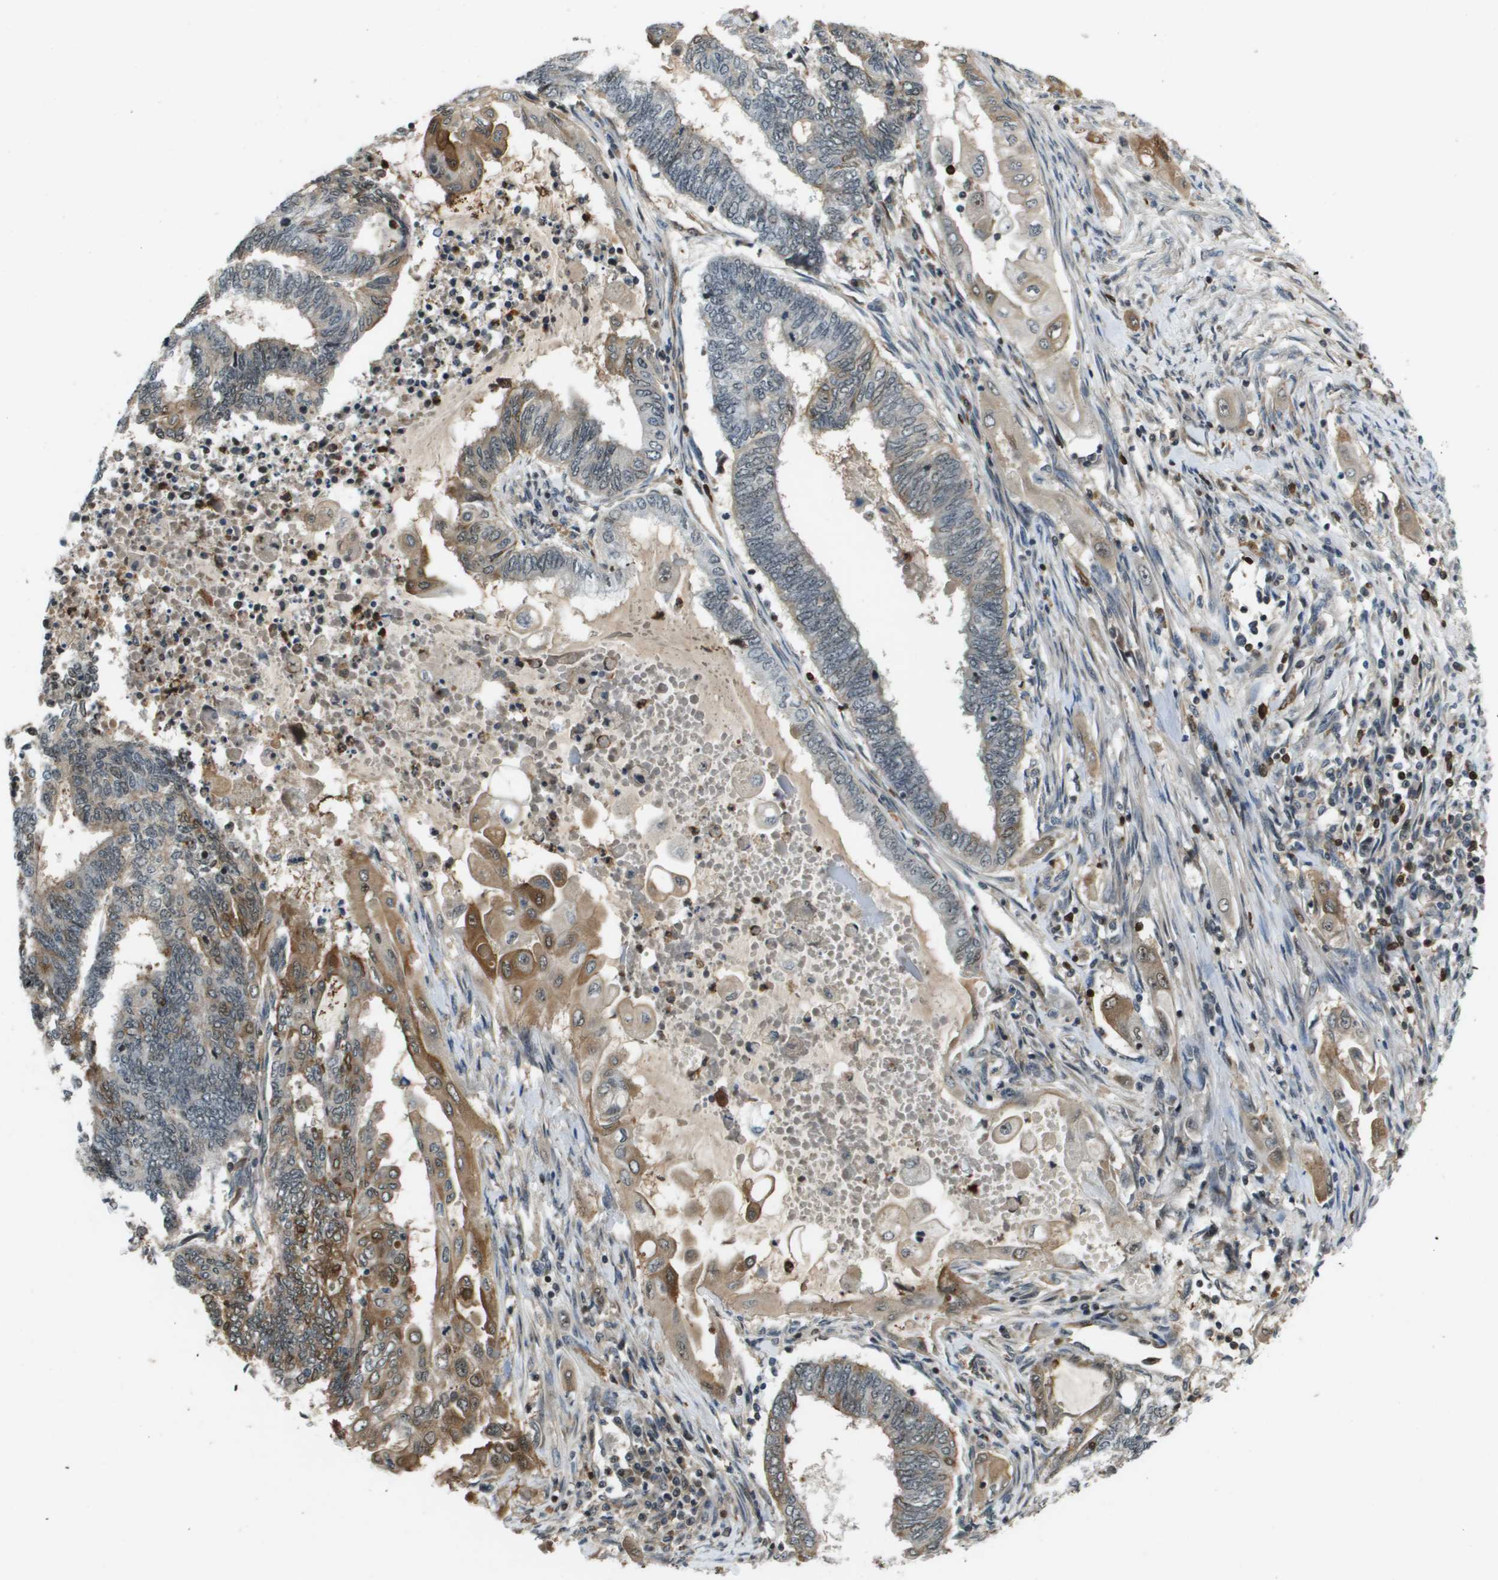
{"staining": {"intensity": "moderate", "quantity": "<25%", "location": "cytoplasmic/membranous"}, "tissue": "endometrial cancer", "cell_type": "Tumor cells", "image_type": "cancer", "snomed": [{"axis": "morphology", "description": "Adenocarcinoma, NOS"}, {"axis": "topography", "description": "Uterus"}, {"axis": "topography", "description": "Endometrium"}], "caption": "The micrograph displays staining of endometrial cancer (adenocarcinoma), revealing moderate cytoplasmic/membranous protein positivity (brown color) within tumor cells. The staining is performed using DAB brown chromogen to label protein expression. The nuclei are counter-stained blue using hematoxylin.", "gene": "EP400", "patient": {"sex": "female", "age": 70}}